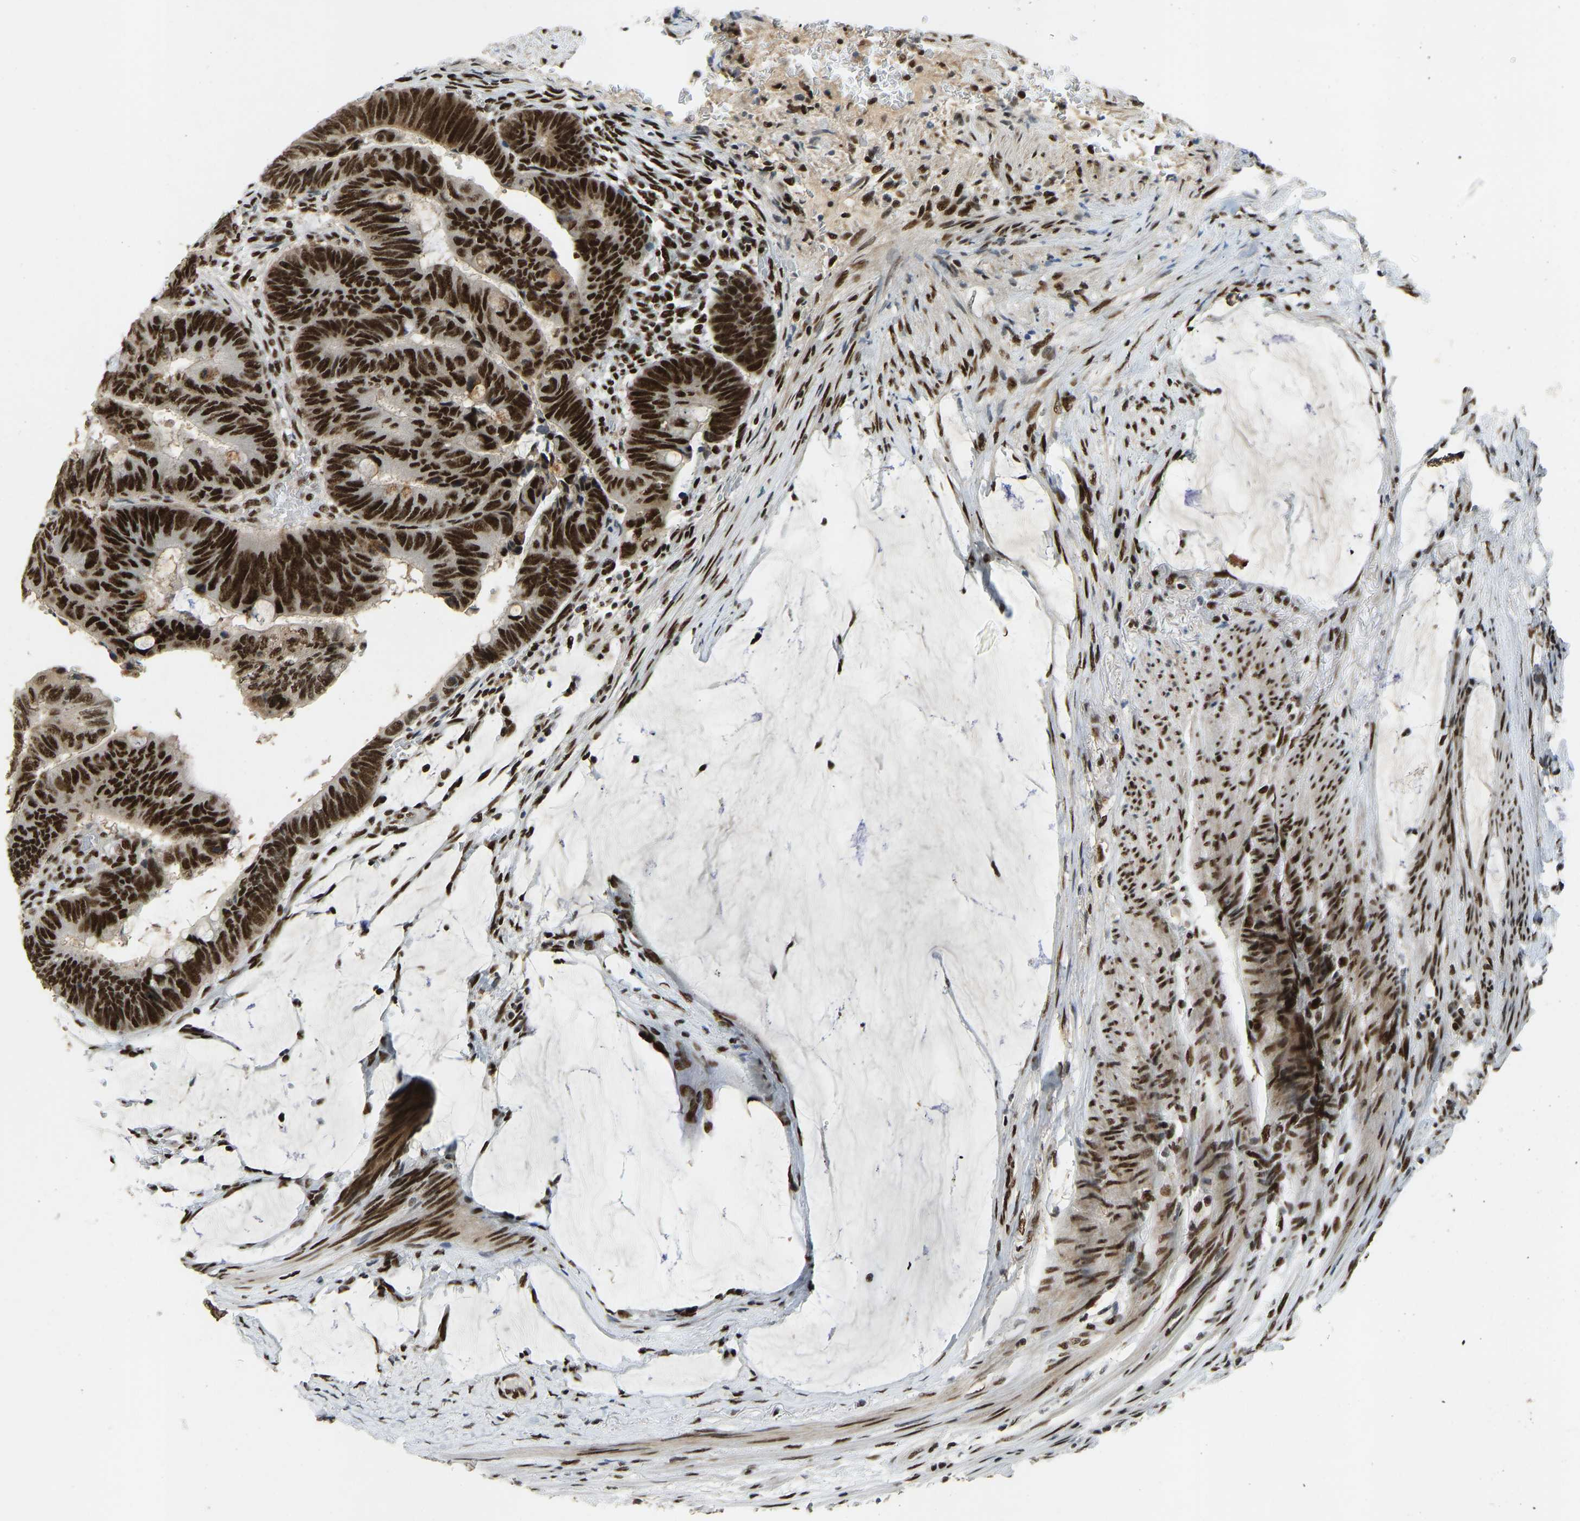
{"staining": {"intensity": "strong", "quantity": ">75%", "location": "nuclear"}, "tissue": "colorectal cancer", "cell_type": "Tumor cells", "image_type": "cancer", "snomed": [{"axis": "morphology", "description": "Normal tissue, NOS"}, {"axis": "morphology", "description": "Adenocarcinoma, NOS"}, {"axis": "topography", "description": "Rectum"}], "caption": "Protein staining shows strong nuclear positivity in about >75% of tumor cells in adenocarcinoma (colorectal).", "gene": "FOXK1", "patient": {"sex": "male", "age": 92}}